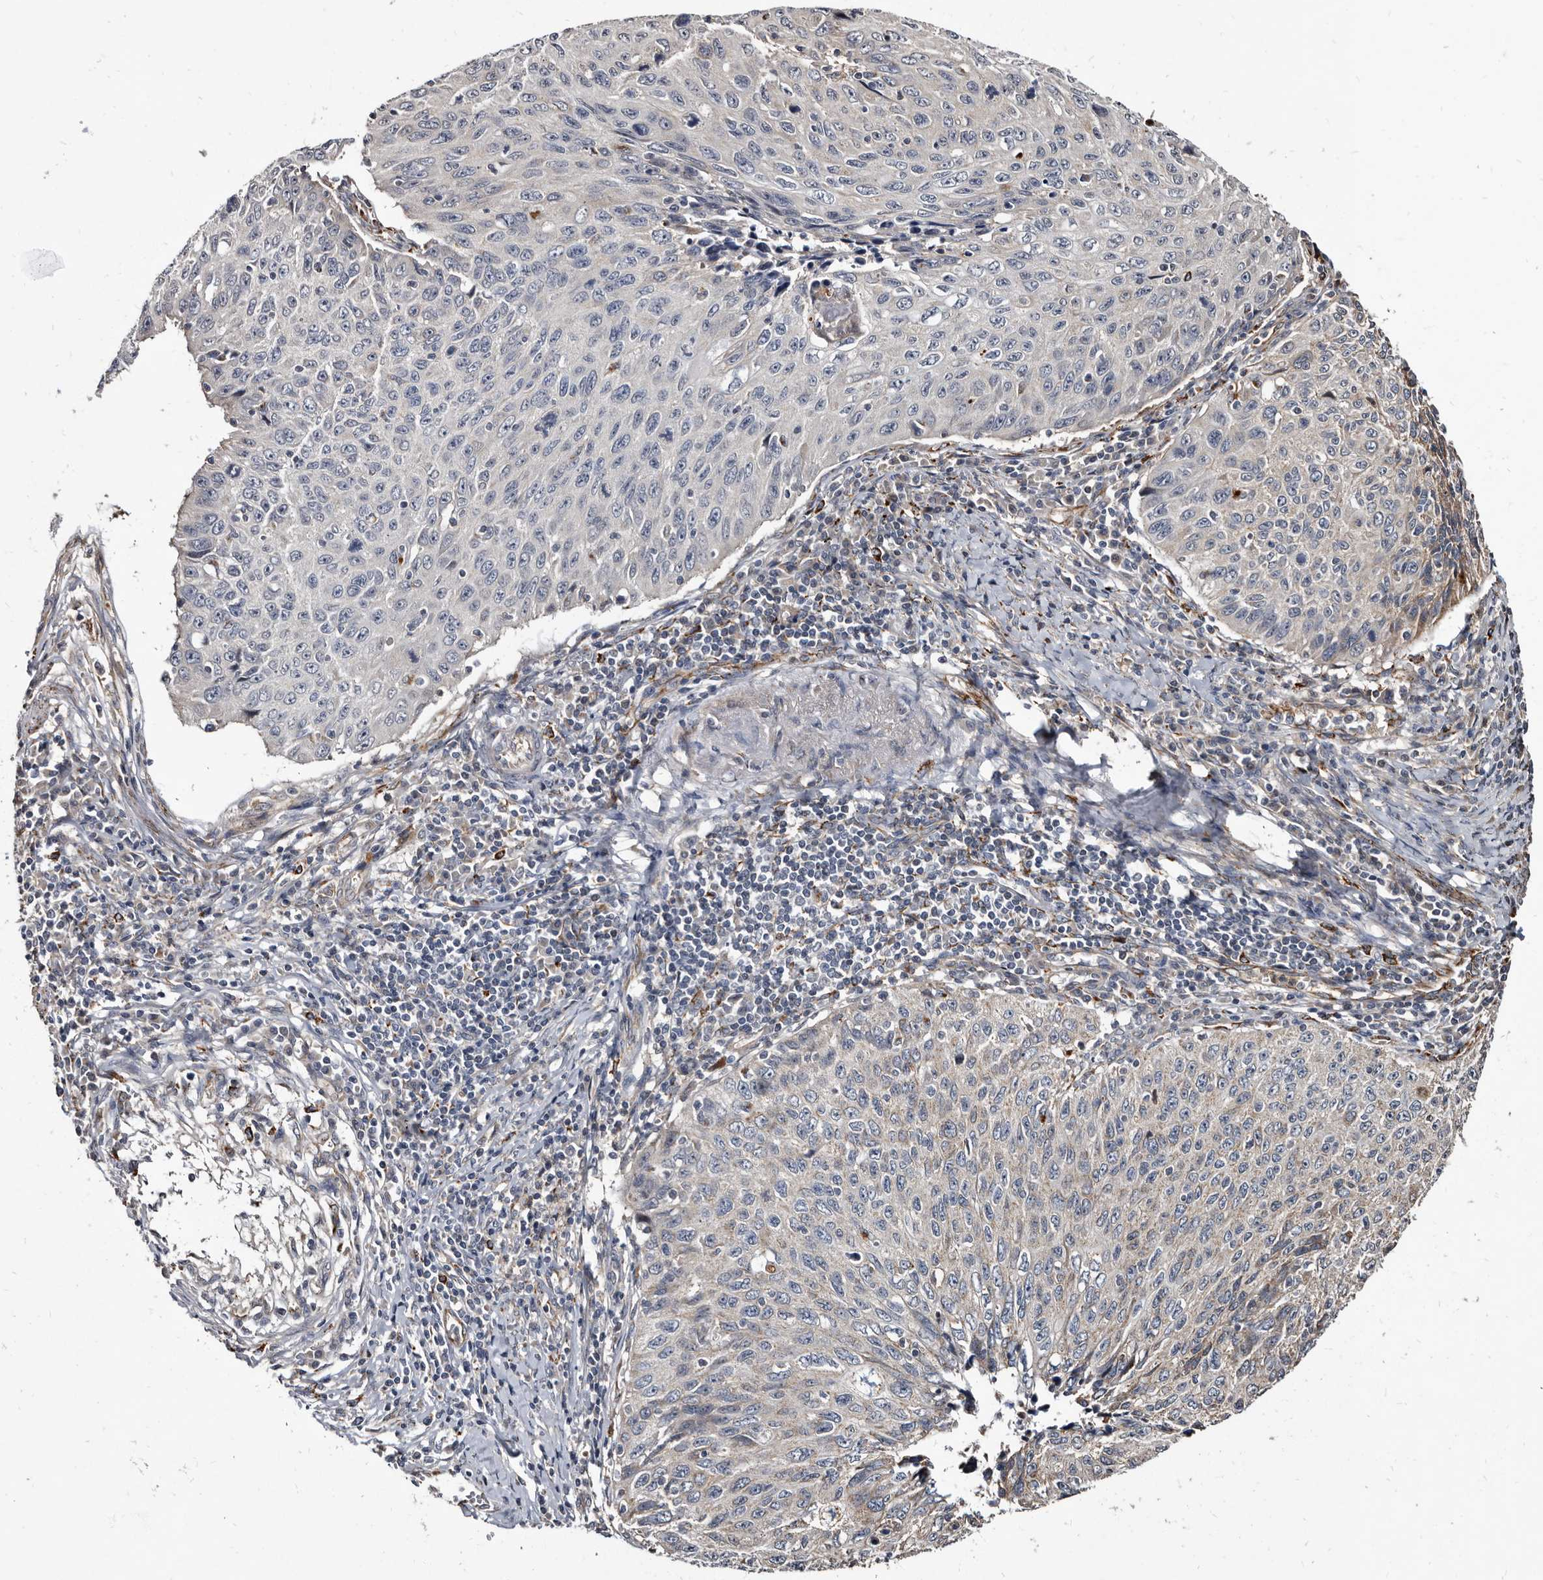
{"staining": {"intensity": "negative", "quantity": "none", "location": "none"}, "tissue": "cervical cancer", "cell_type": "Tumor cells", "image_type": "cancer", "snomed": [{"axis": "morphology", "description": "Squamous cell carcinoma, NOS"}, {"axis": "topography", "description": "Cervix"}], "caption": "Cervical cancer stained for a protein using immunohistochemistry (IHC) exhibits no expression tumor cells.", "gene": "CTSA", "patient": {"sex": "female", "age": 53}}